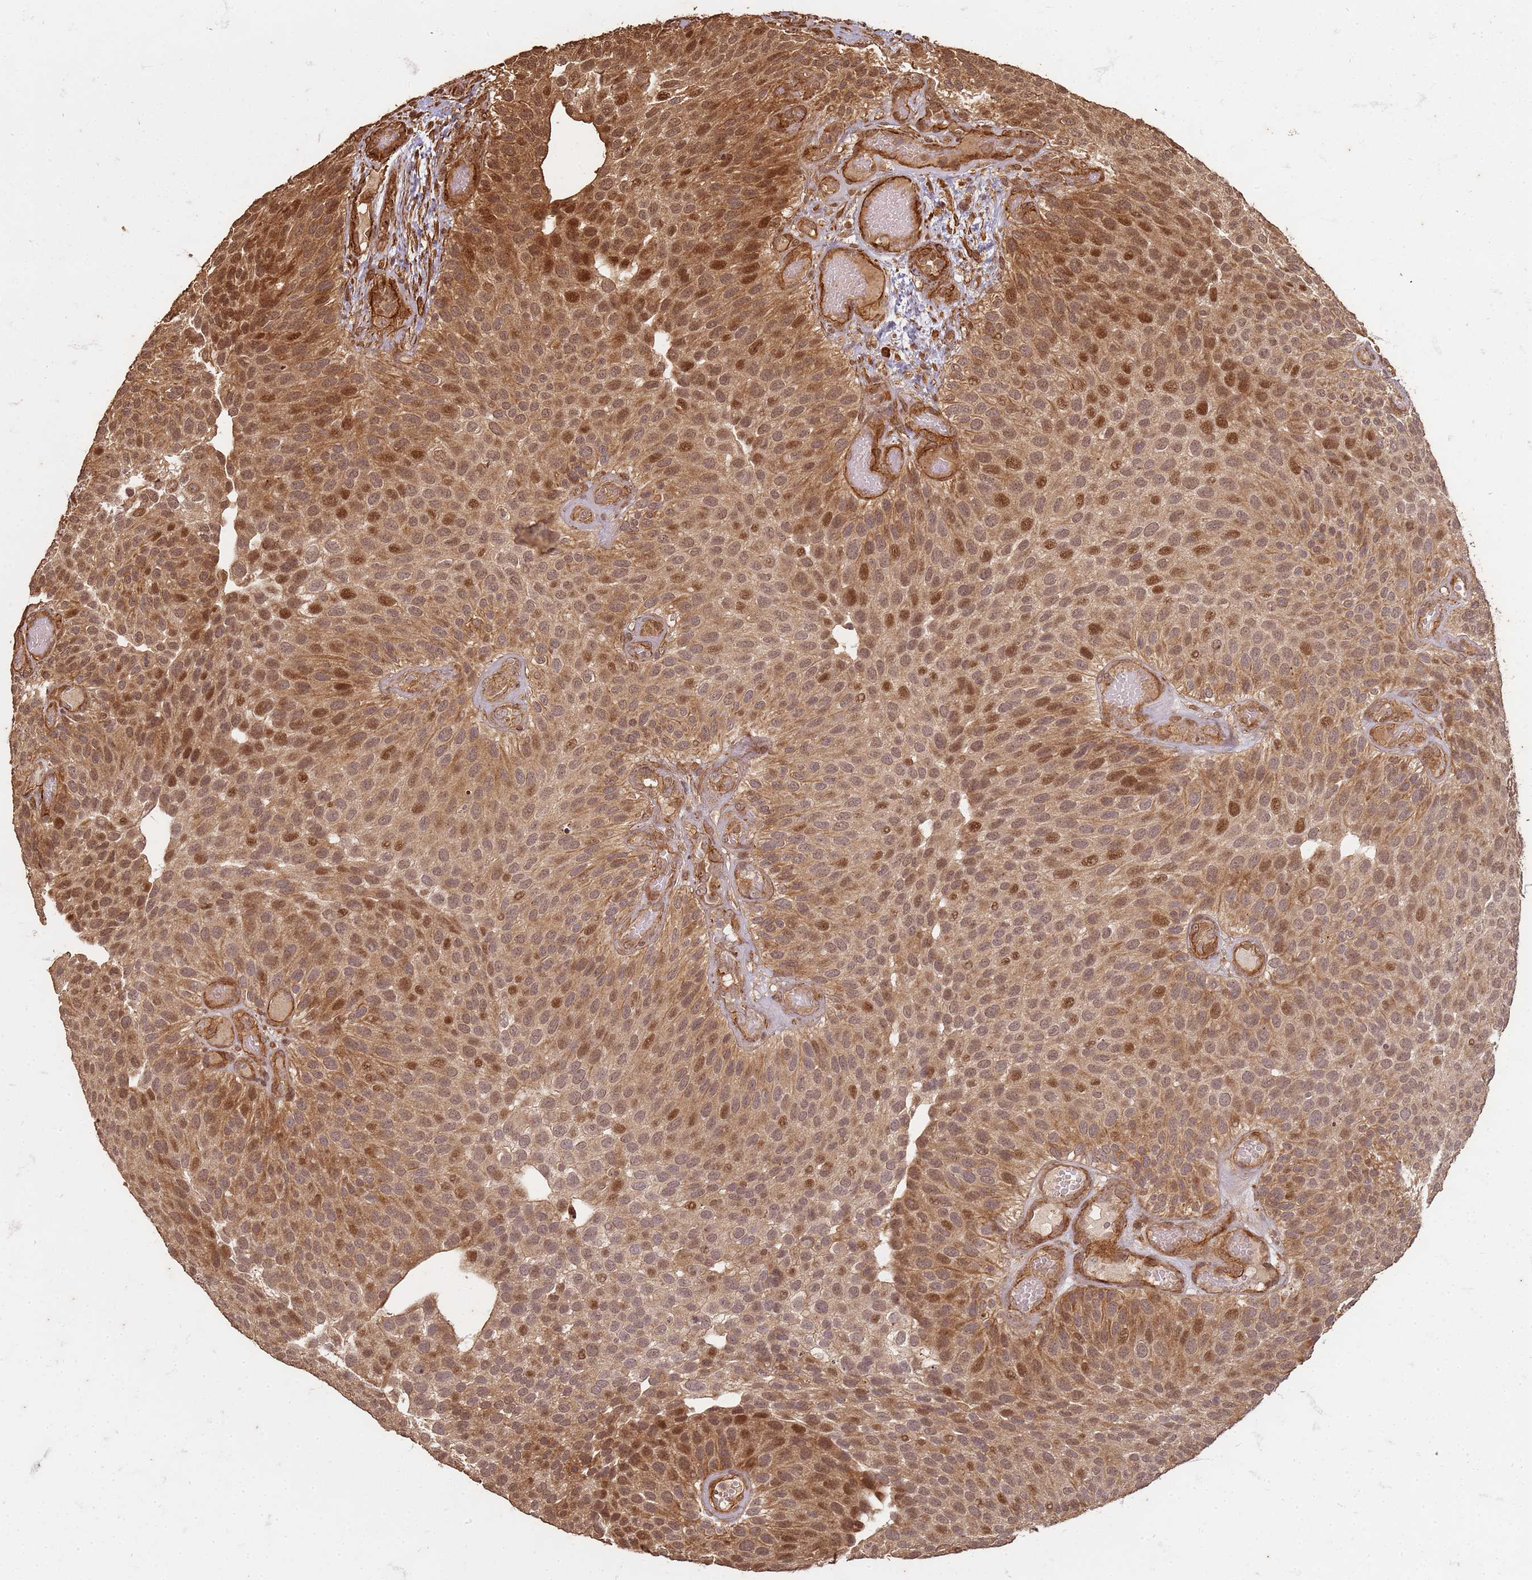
{"staining": {"intensity": "moderate", "quantity": ">75%", "location": "cytoplasmic/membranous,nuclear"}, "tissue": "urothelial cancer", "cell_type": "Tumor cells", "image_type": "cancer", "snomed": [{"axis": "morphology", "description": "Urothelial carcinoma, Low grade"}, {"axis": "topography", "description": "Urinary bladder"}], "caption": "Tumor cells show medium levels of moderate cytoplasmic/membranous and nuclear expression in approximately >75% of cells in low-grade urothelial carcinoma. (IHC, brightfield microscopy, high magnification).", "gene": "KIF26A", "patient": {"sex": "male", "age": 89}}